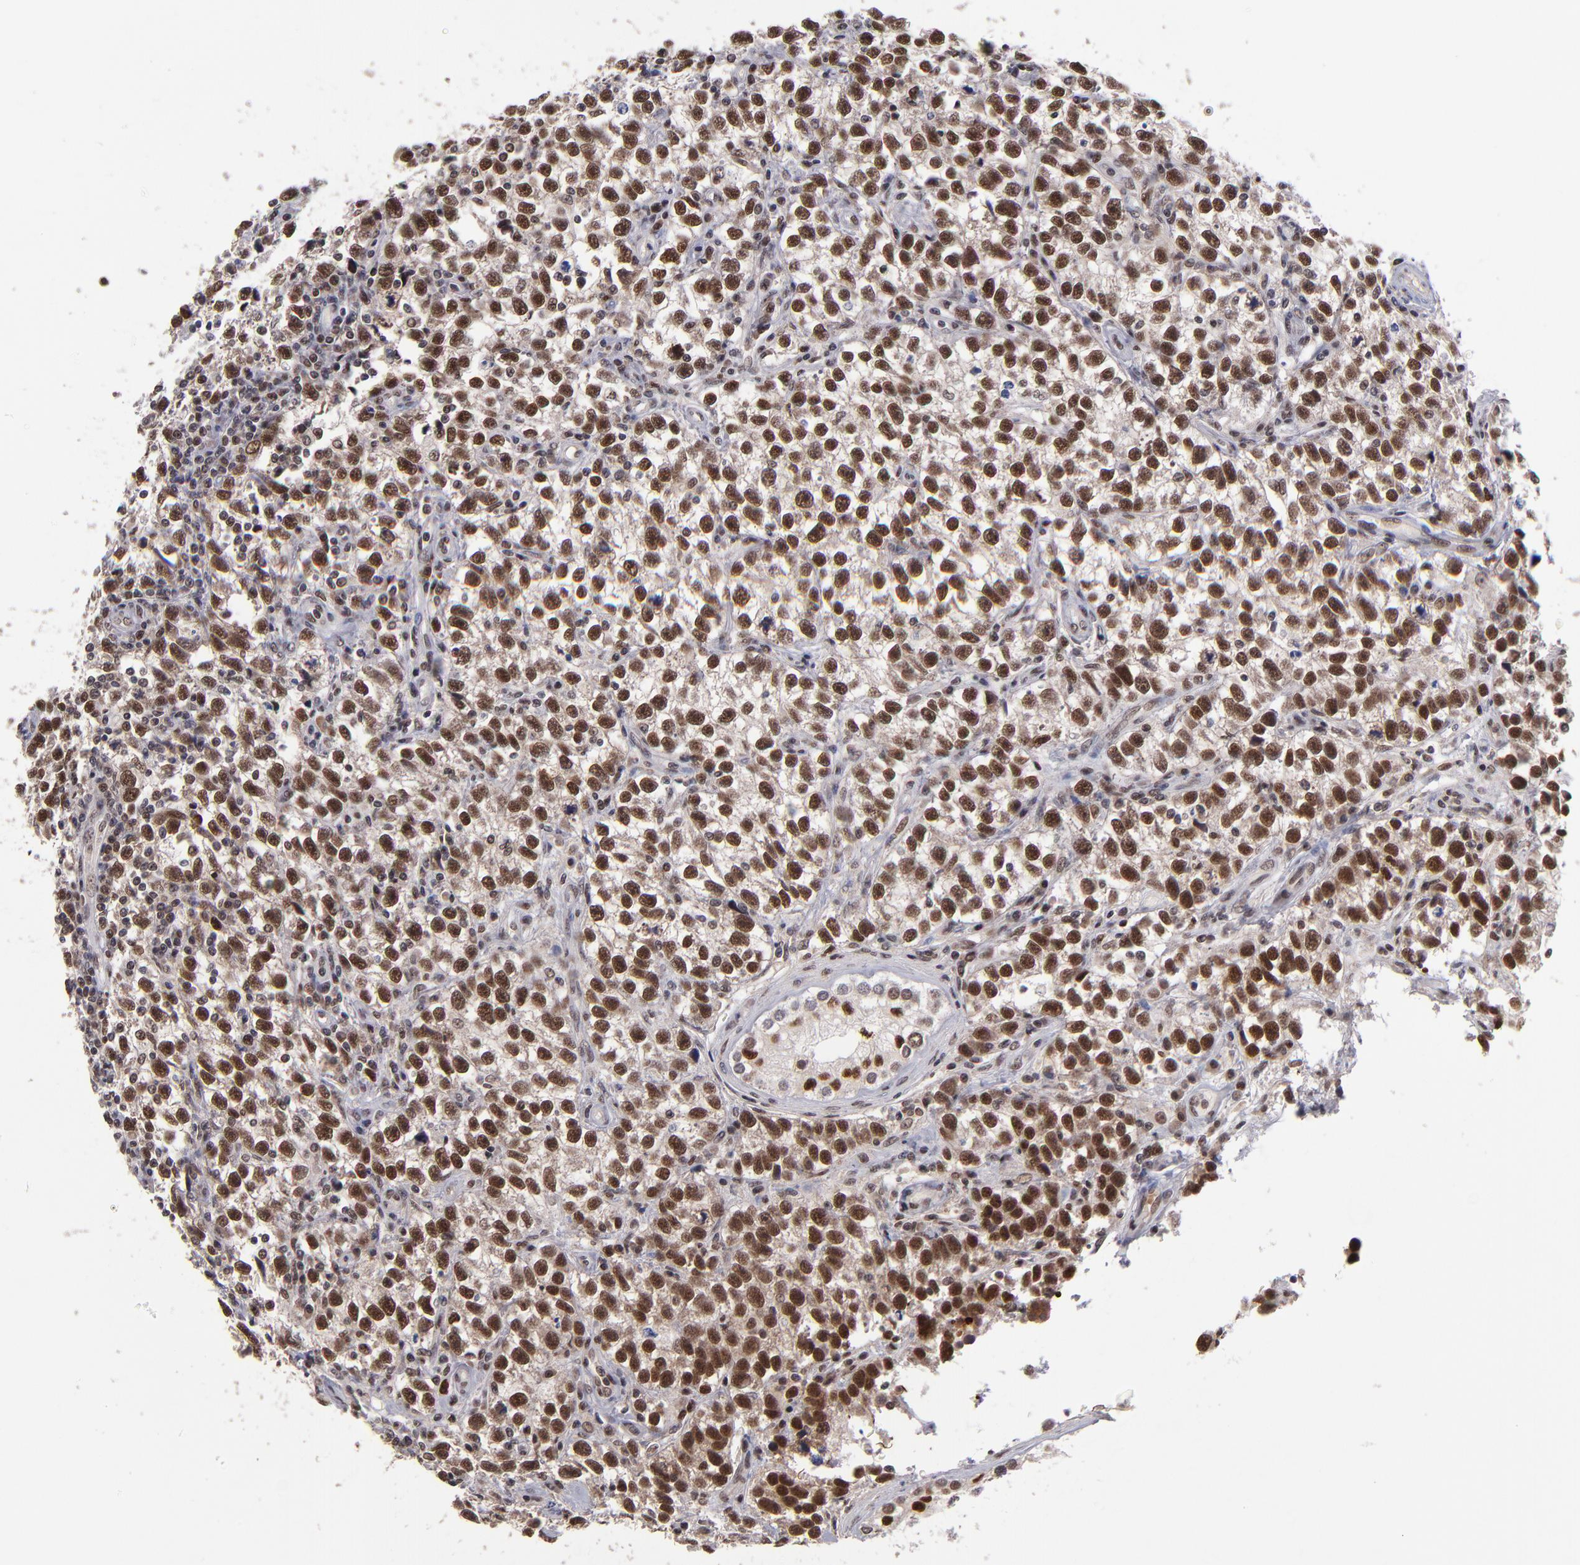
{"staining": {"intensity": "strong", "quantity": ">75%", "location": "cytoplasmic/membranous,nuclear"}, "tissue": "testis cancer", "cell_type": "Tumor cells", "image_type": "cancer", "snomed": [{"axis": "morphology", "description": "Seminoma, NOS"}, {"axis": "topography", "description": "Testis"}], "caption": "A high-resolution image shows immunohistochemistry staining of testis seminoma, which displays strong cytoplasmic/membranous and nuclear expression in about >75% of tumor cells.", "gene": "EP300", "patient": {"sex": "male", "age": 38}}